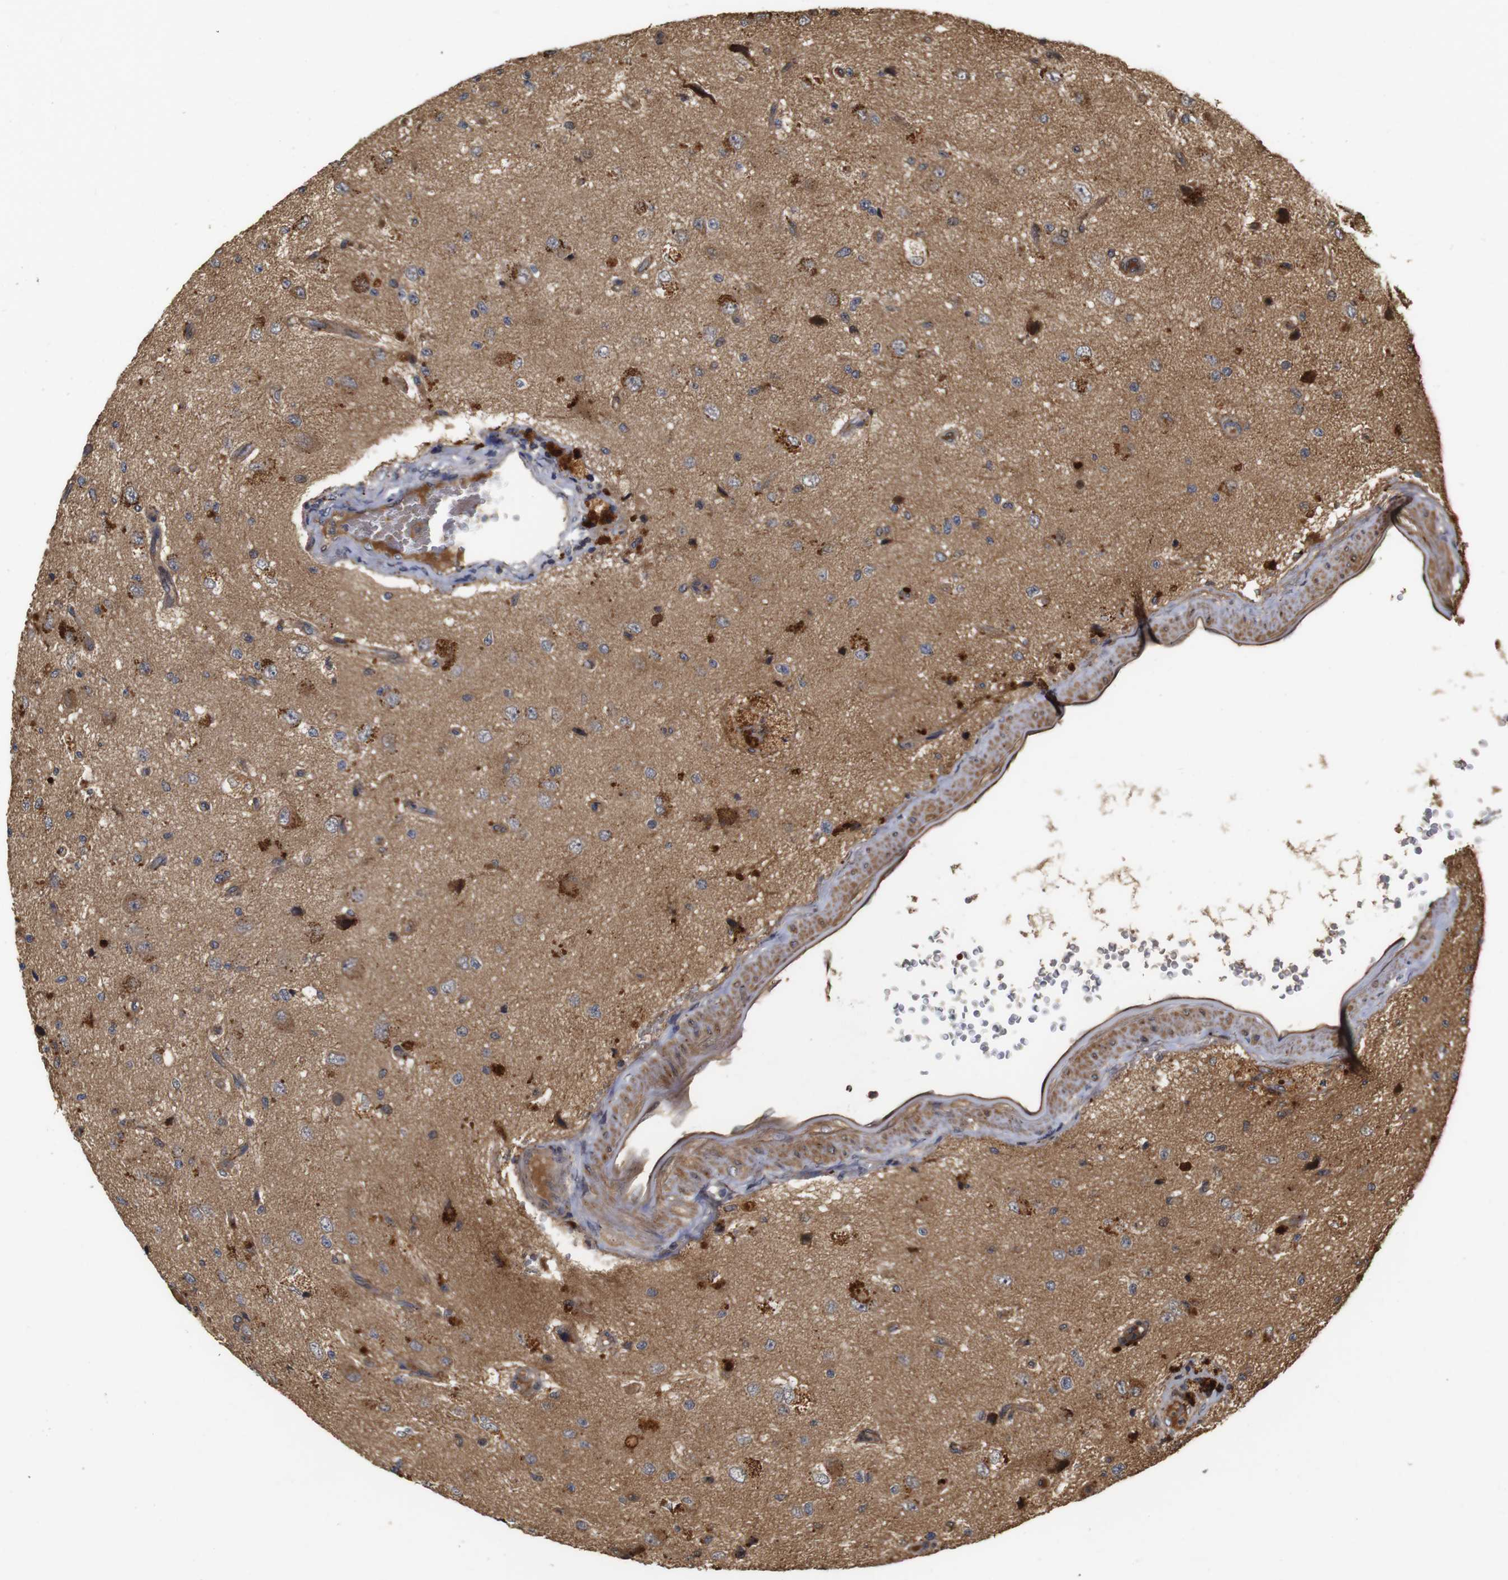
{"staining": {"intensity": "moderate", "quantity": ">75%", "location": "cytoplasmic/membranous"}, "tissue": "glioma", "cell_type": "Tumor cells", "image_type": "cancer", "snomed": [{"axis": "morphology", "description": "Glioma, malignant, High grade"}, {"axis": "topography", "description": "pancreas cauda"}], "caption": "Protein expression analysis of glioma reveals moderate cytoplasmic/membranous expression in about >75% of tumor cells.", "gene": "PTPN14", "patient": {"sex": "male", "age": 60}}